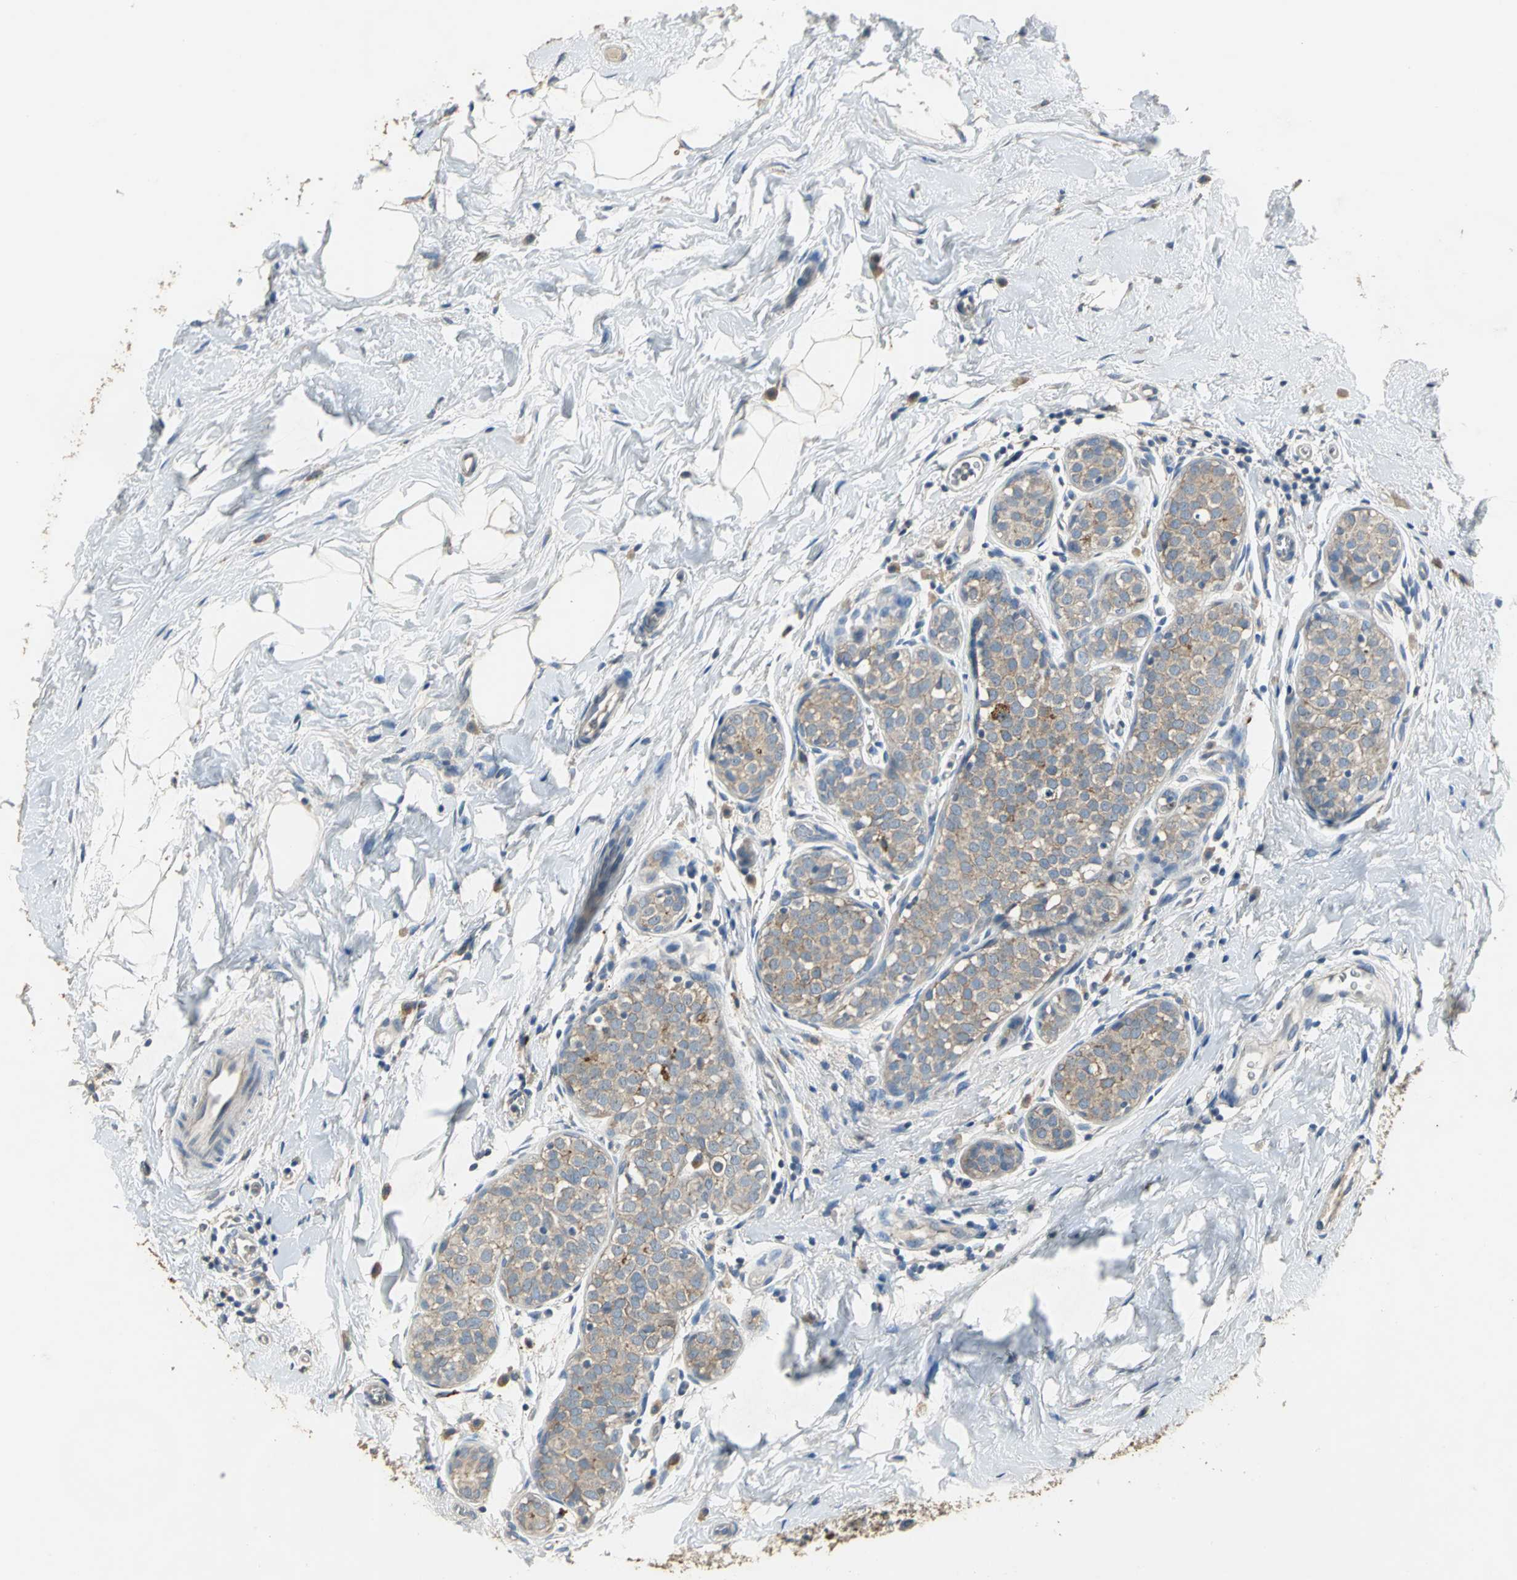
{"staining": {"intensity": "weak", "quantity": ">75%", "location": "cytoplasmic/membranous"}, "tissue": "breast cancer", "cell_type": "Tumor cells", "image_type": "cancer", "snomed": [{"axis": "morphology", "description": "Lobular carcinoma, in situ"}, {"axis": "morphology", "description": "Lobular carcinoma"}, {"axis": "topography", "description": "Breast"}], "caption": "Weak cytoplasmic/membranous protein expression is identified in approximately >75% of tumor cells in breast cancer. (DAB IHC with brightfield microscopy, high magnification).", "gene": "OCLN", "patient": {"sex": "female", "age": 41}}